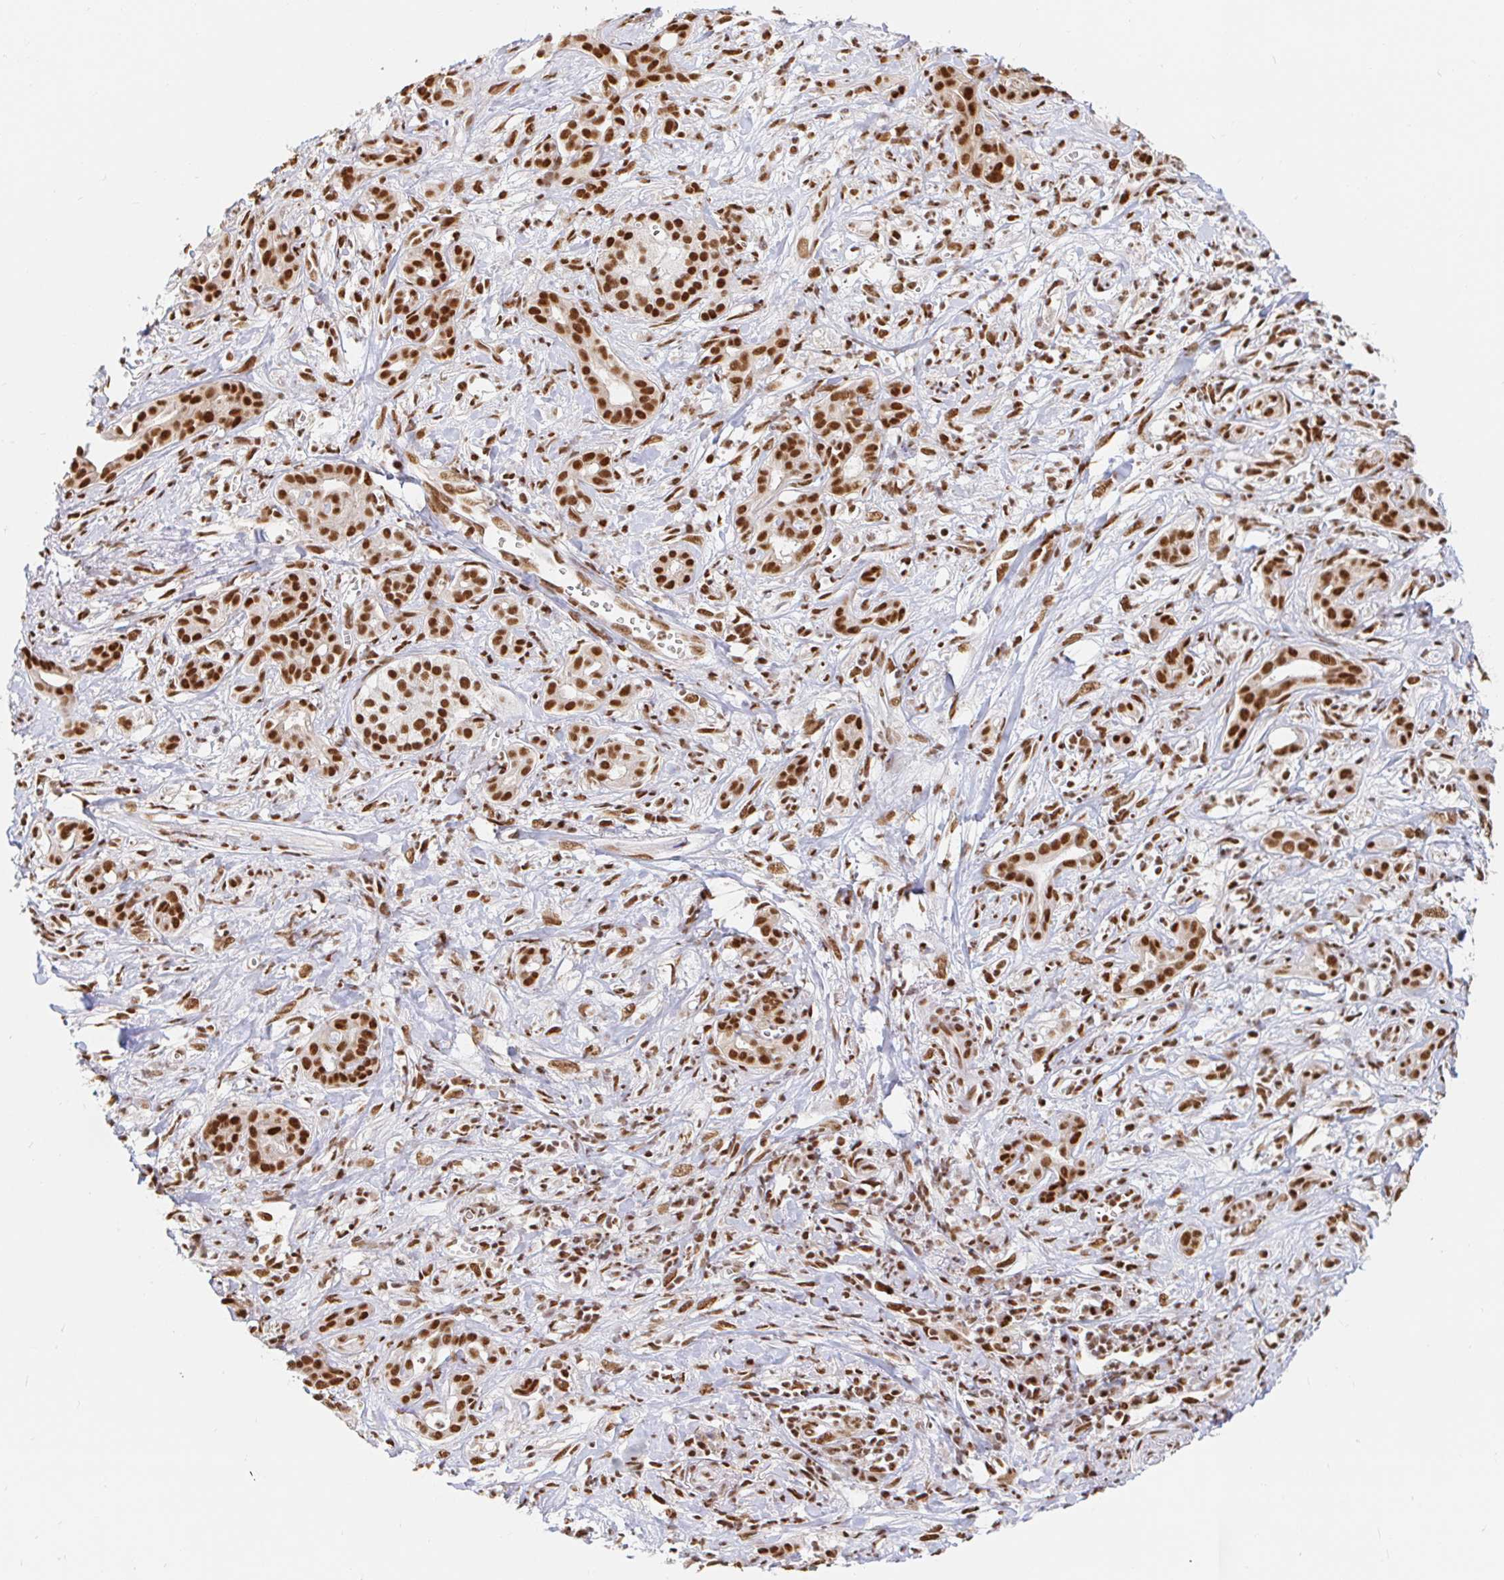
{"staining": {"intensity": "strong", "quantity": ">75%", "location": "nuclear"}, "tissue": "pancreatic cancer", "cell_type": "Tumor cells", "image_type": "cancer", "snomed": [{"axis": "morphology", "description": "Adenocarcinoma, NOS"}, {"axis": "topography", "description": "Pancreas"}], "caption": "Adenocarcinoma (pancreatic) stained with a brown dye demonstrates strong nuclear positive staining in about >75% of tumor cells.", "gene": "RBMX", "patient": {"sex": "male", "age": 61}}